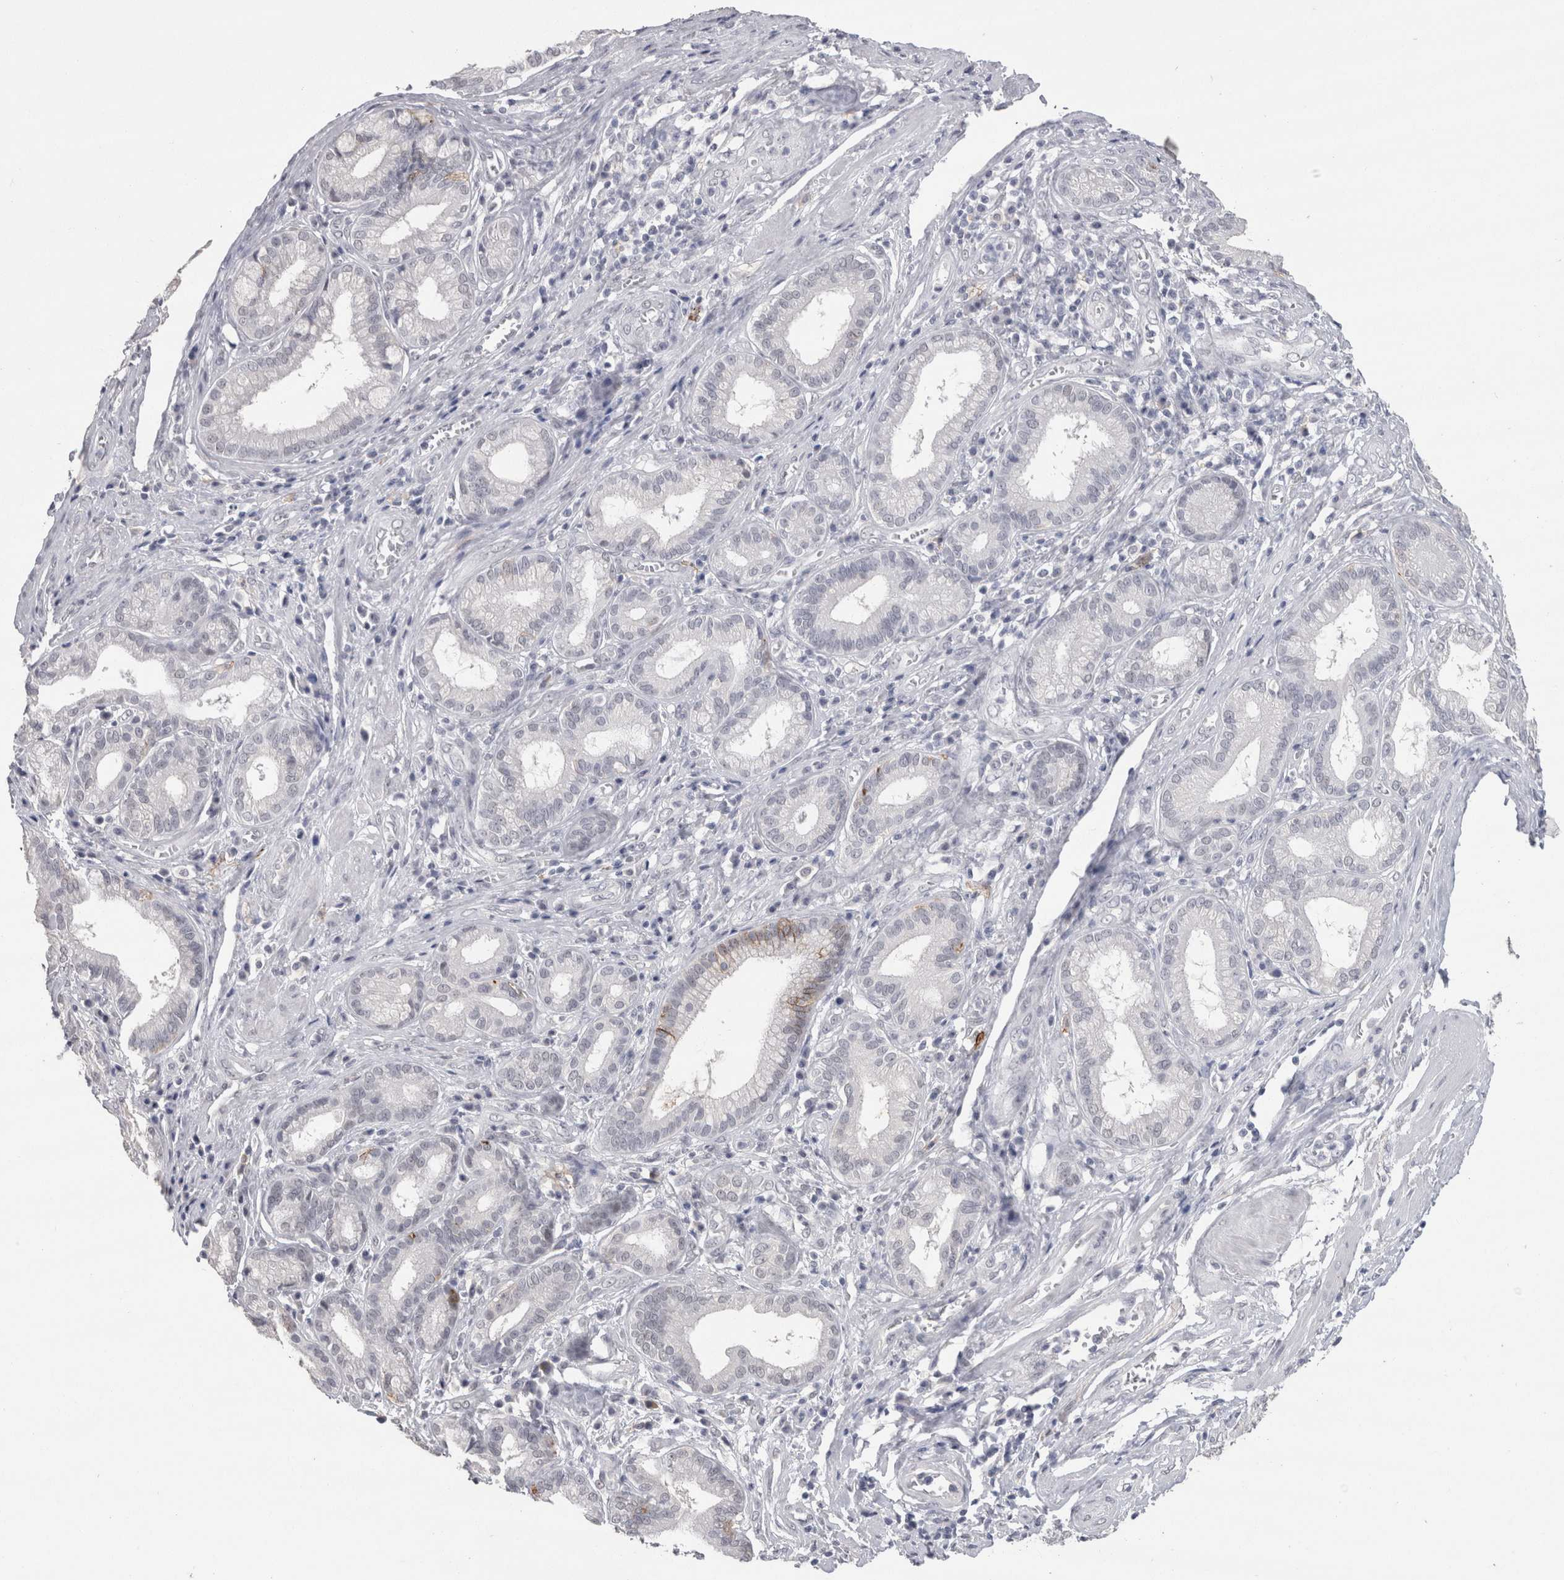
{"staining": {"intensity": "negative", "quantity": "none", "location": "none"}, "tissue": "pancreatic cancer", "cell_type": "Tumor cells", "image_type": "cancer", "snomed": [{"axis": "morphology", "description": "Adenocarcinoma, NOS"}, {"axis": "topography", "description": "Pancreas"}], "caption": "There is no significant positivity in tumor cells of adenocarcinoma (pancreatic).", "gene": "CDH17", "patient": {"sex": "female", "age": 75}}